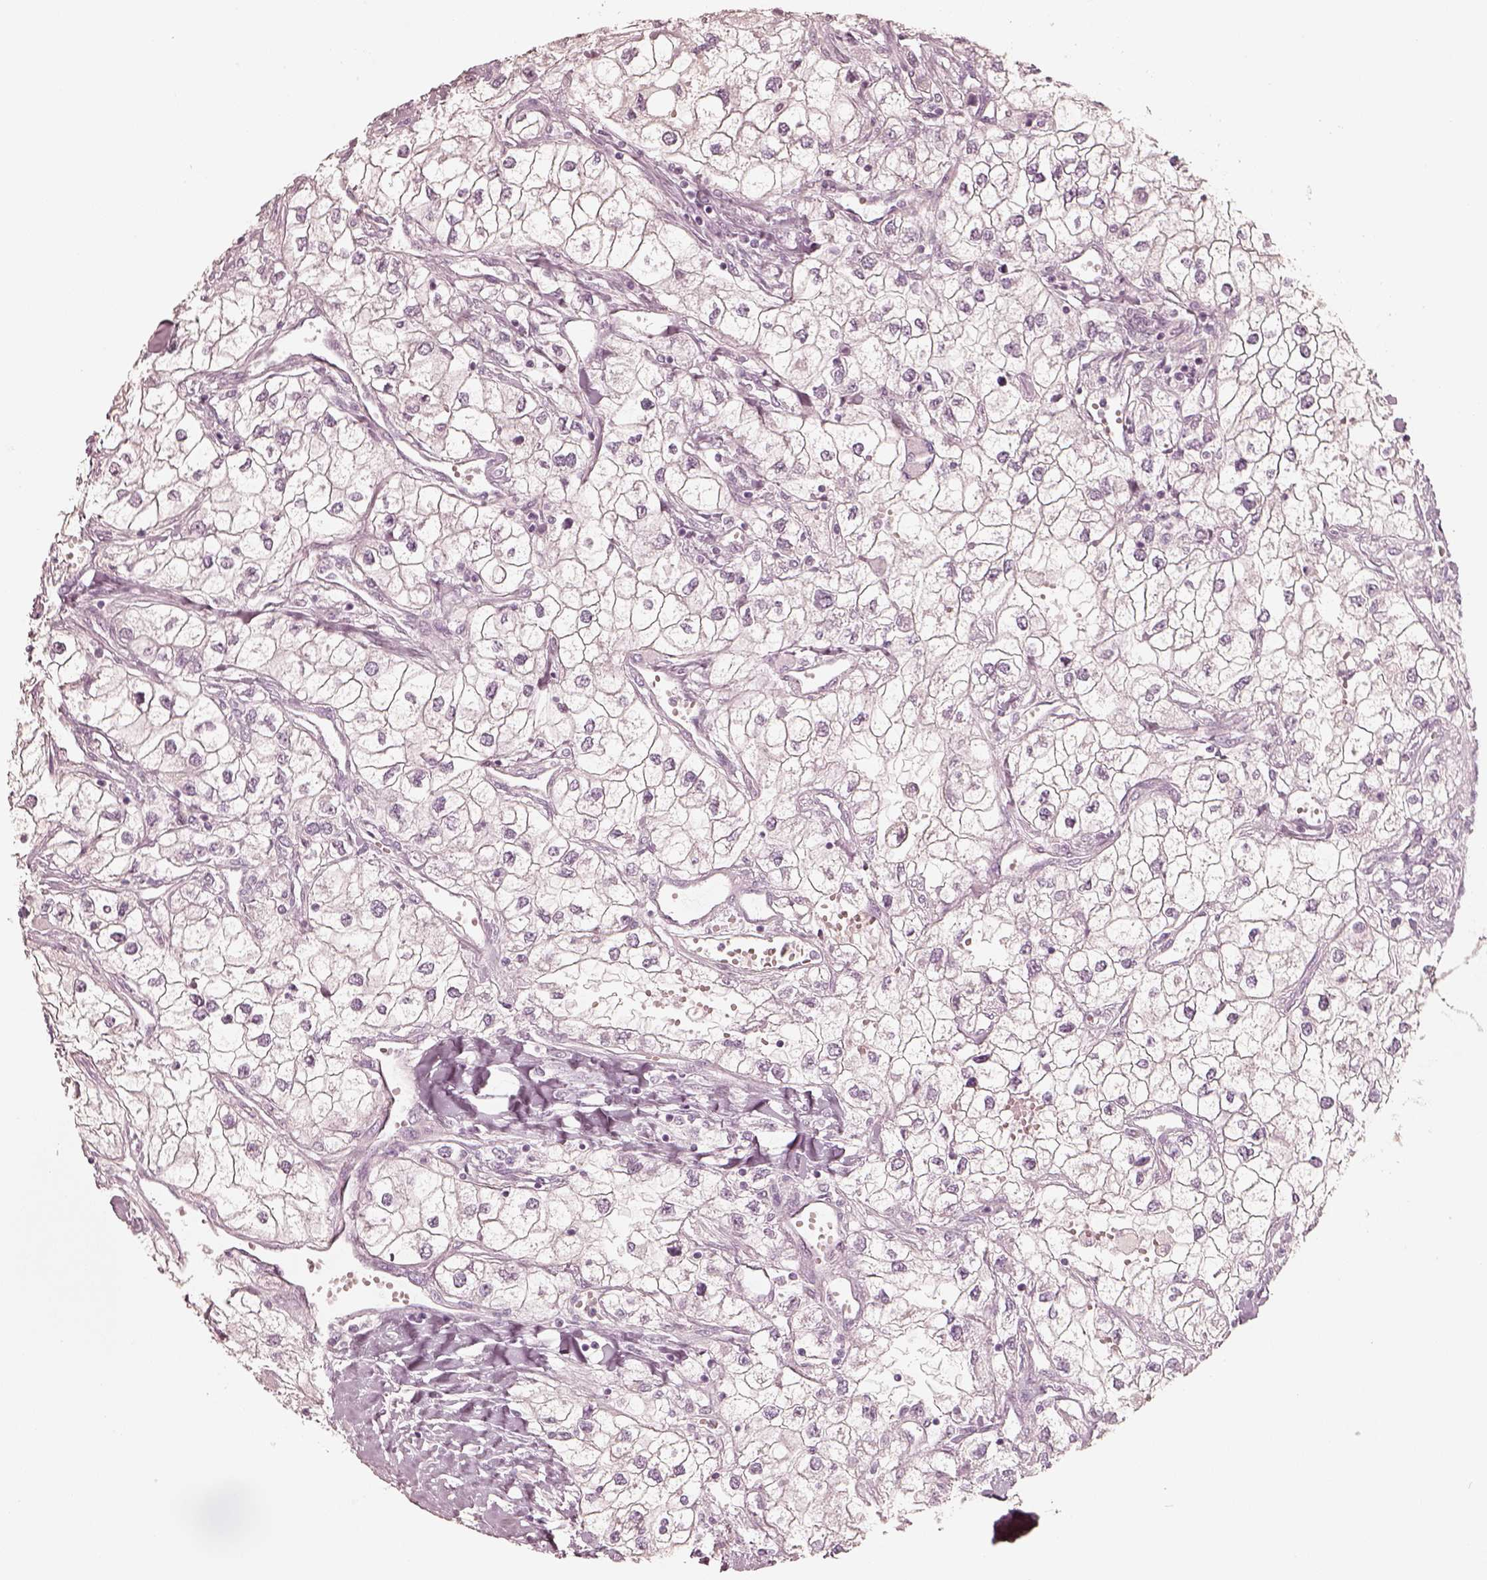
{"staining": {"intensity": "negative", "quantity": "none", "location": "none"}, "tissue": "renal cancer", "cell_type": "Tumor cells", "image_type": "cancer", "snomed": [{"axis": "morphology", "description": "Adenocarcinoma, NOS"}, {"axis": "topography", "description": "Kidney"}], "caption": "IHC histopathology image of neoplastic tissue: renal cancer (adenocarcinoma) stained with DAB (3,3'-diaminobenzidine) exhibits no significant protein positivity in tumor cells.", "gene": "KRT82", "patient": {"sex": "male", "age": 59}}